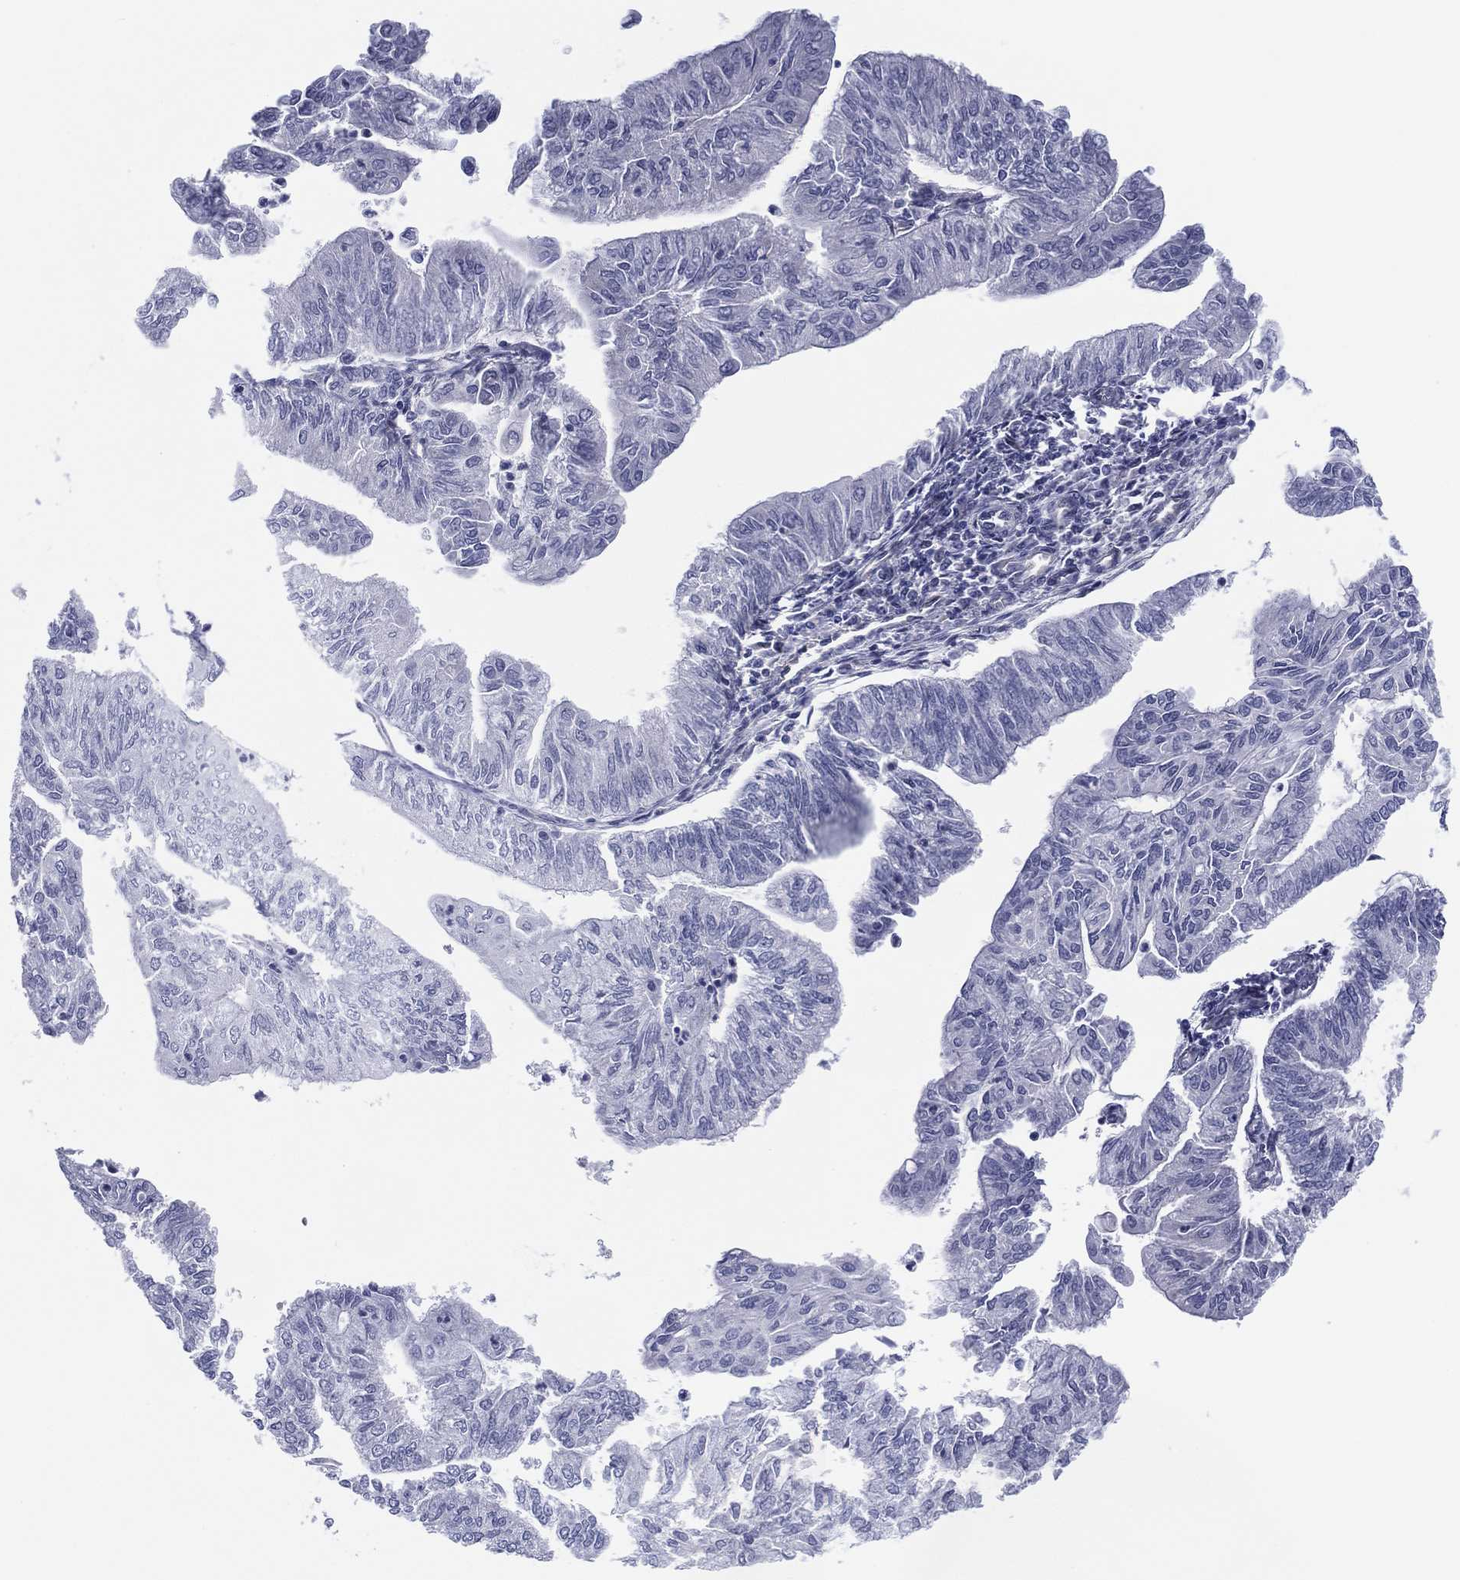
{"staining": {"intensity": "negative", "quantity": "none", "location": "none"}, "tissue": "endometrial cancer", "cell_type": "Tumor cells", "image_type": "cancer", "snomed": [{"axis": "morphology", "description": "Adenocarcinoma, NOS"}, {"axis": "topography", "description": "Endometrium"}], "caption": "This is an IHC photomicrograph of endometrial cancer. There is no positivity in tumor cells.", "gene": "MLF1", "patient": {"sex": "female", "age": 59}}